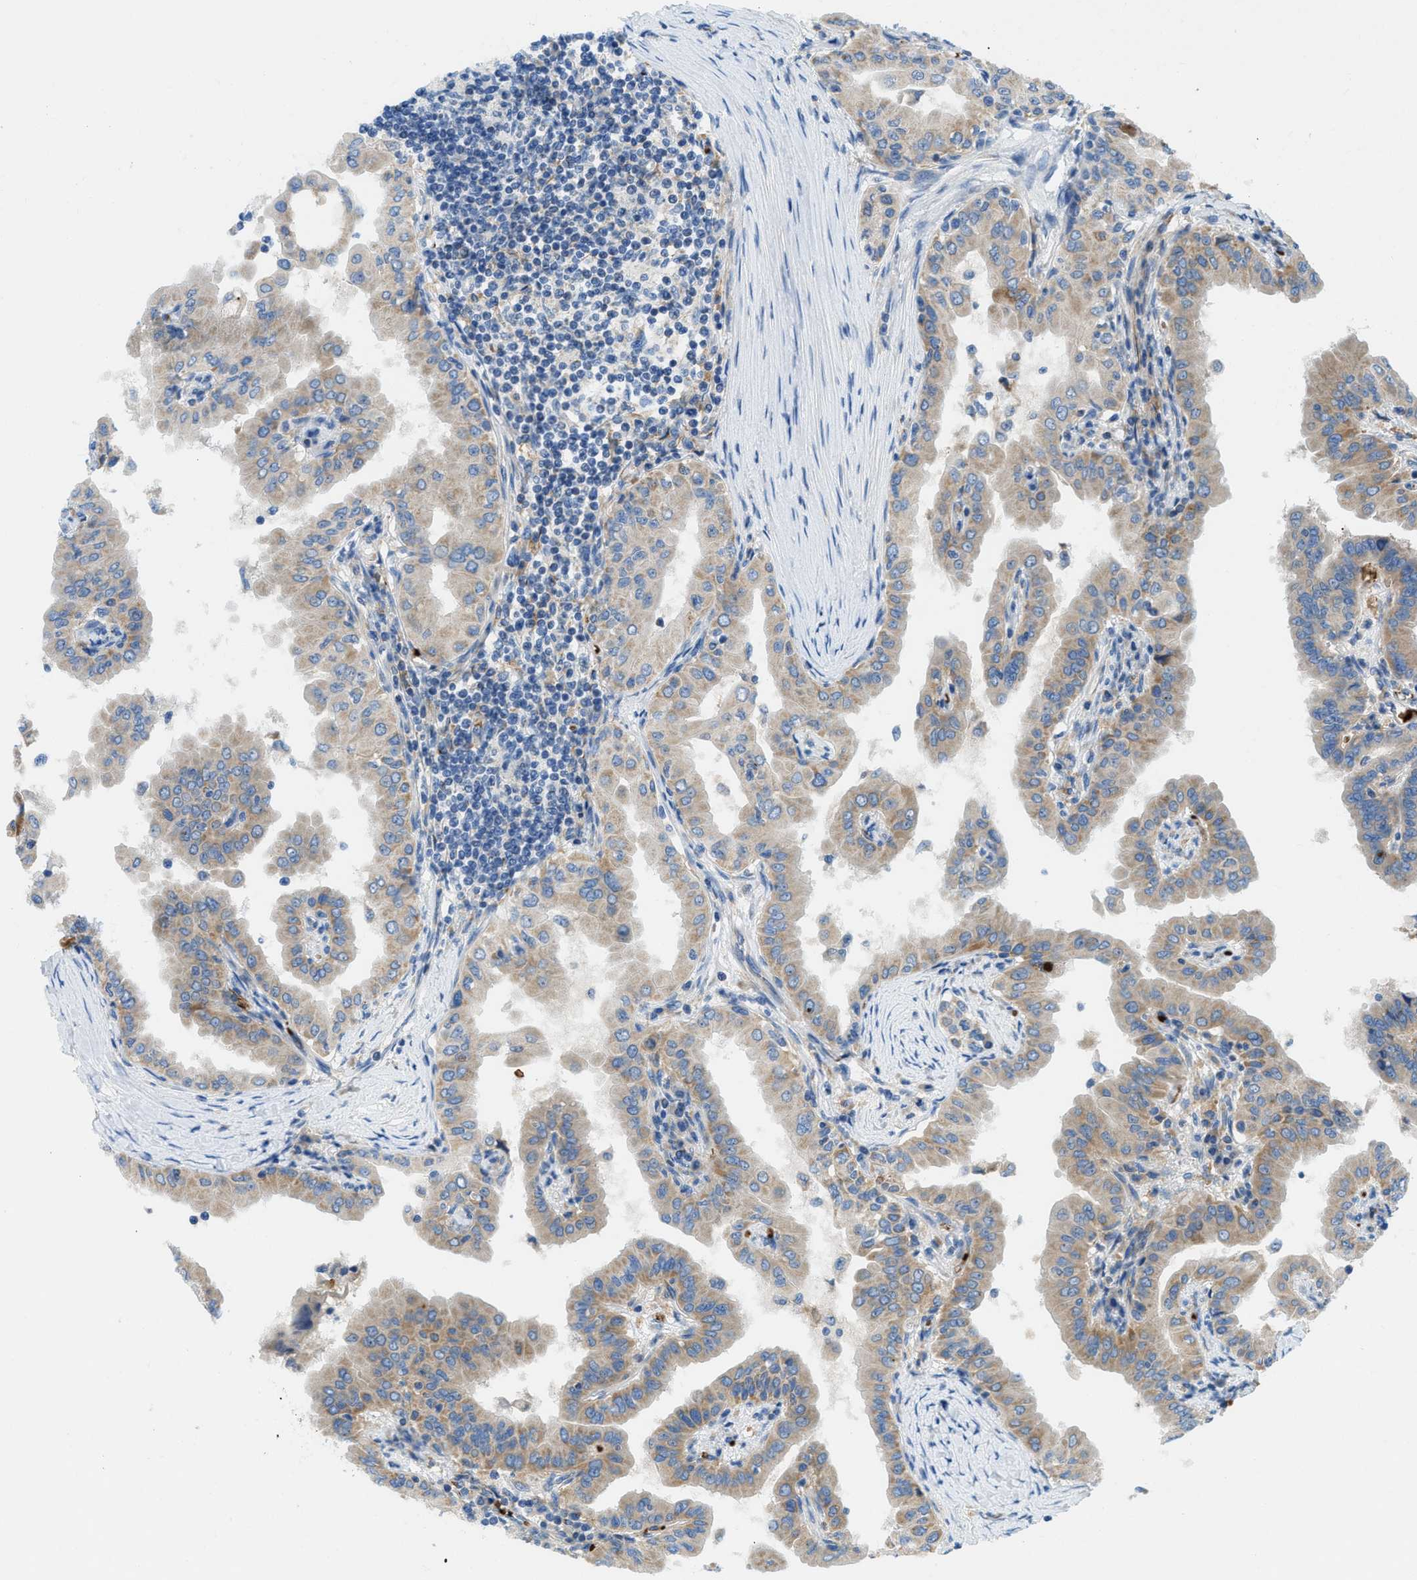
{"staining": {"intensity": "weak", "quantity": ">75%", "location": "cytoplasmic/membranous"}, "tissue": "thyroid cancer", "cell_type": "Tumor cells", "image_type": "cancer", "snomed": [{"axis": "morphology", "description": "Papillary adenocarcinoma, NOS"}, {"axis": "topography", "description": "Thyroid gland"}], "caption": "This image demonstrates thyroid cancer (papillary adenocarcinoma) stained with immunohistochemistry to label a protein in brown. The cytoplasmic/membranous of tumor cells show weak positivity for the protein. Nuclei are counter-stained blue.", "gene": "ZNF831", "patient": {"sex": "male", "age": 33}}